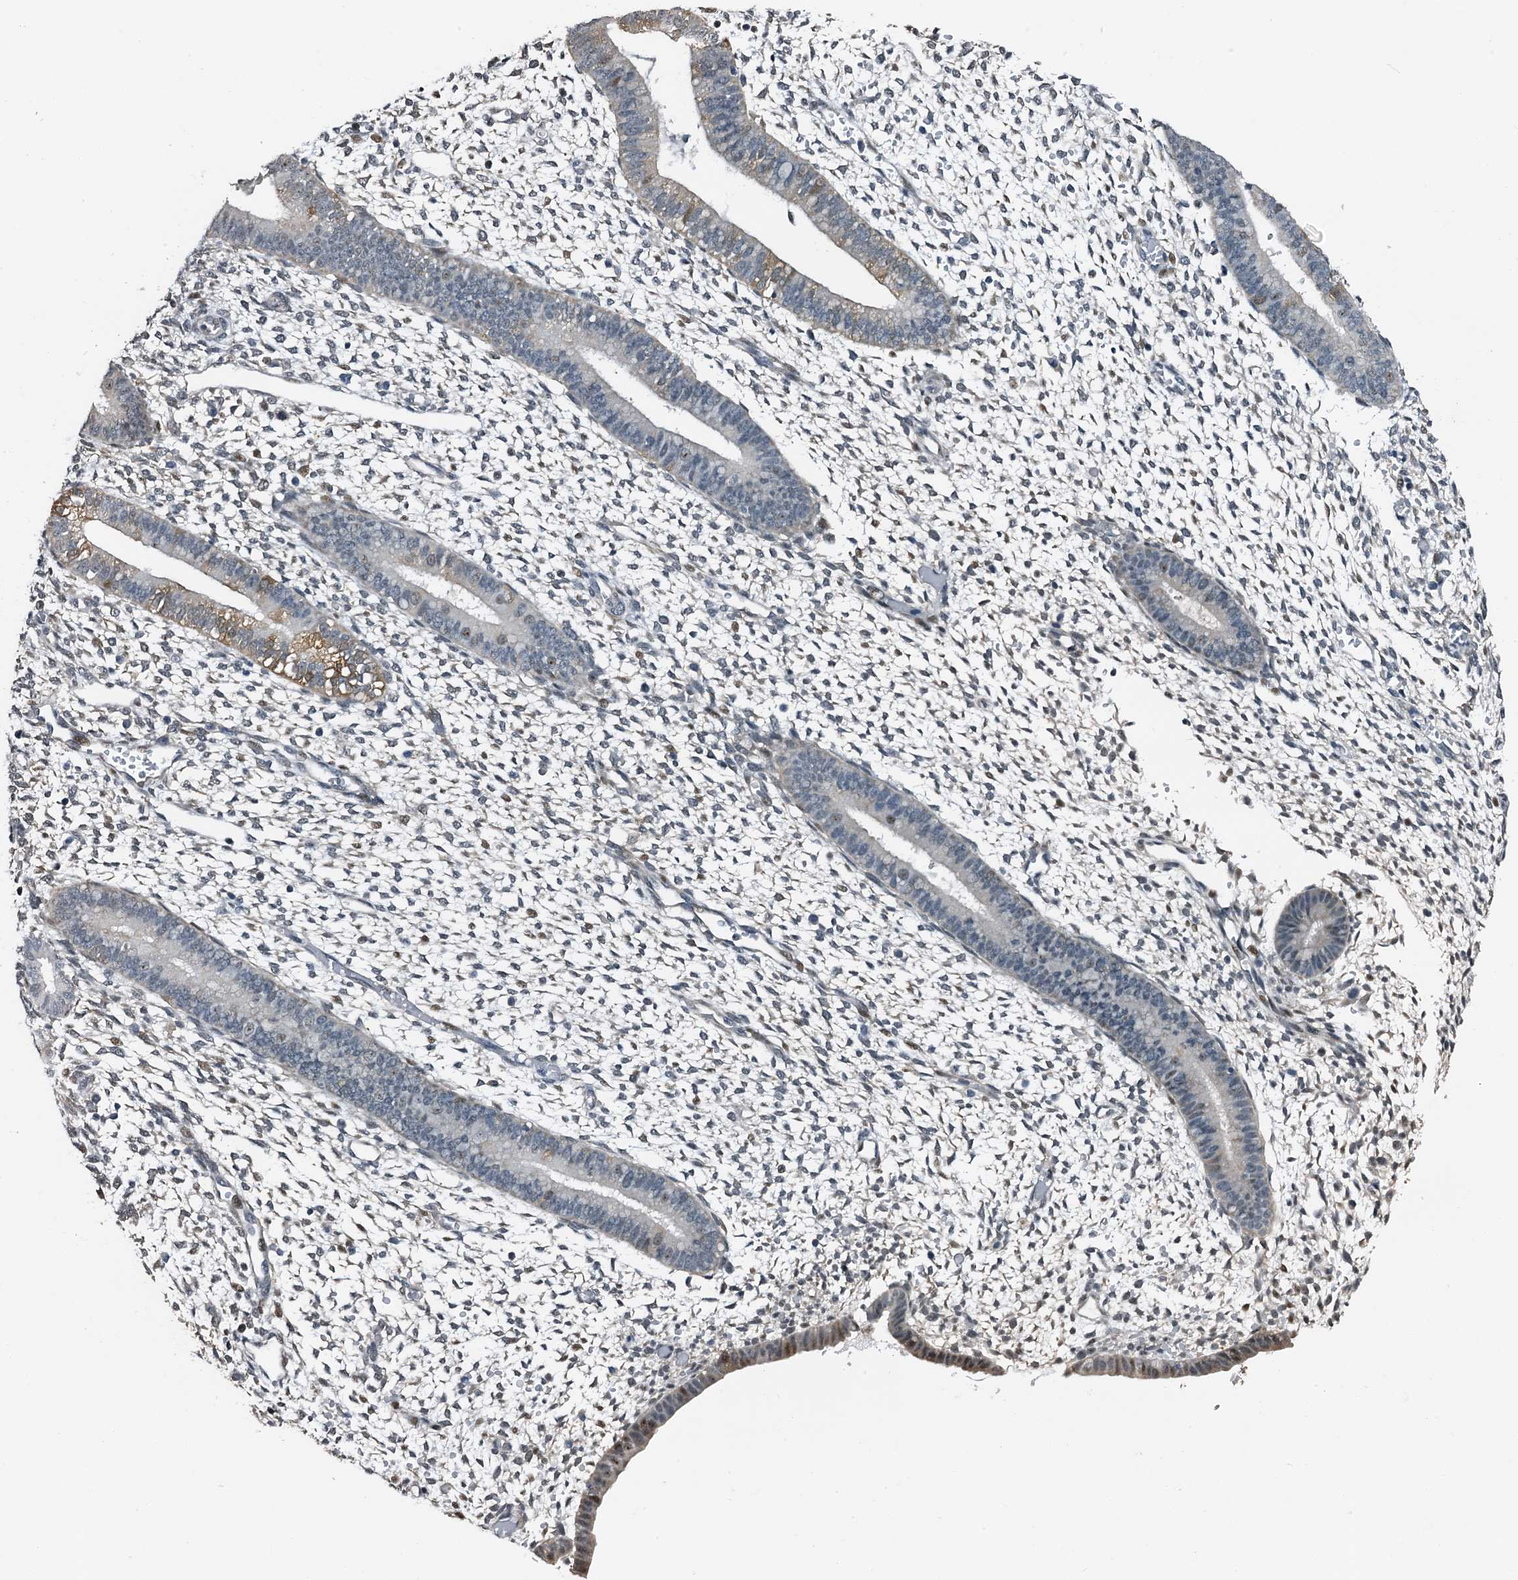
{"staining": {"intensity": "negative", "quantity": "none", "location": "none"}, "tissue": "endometrium", "cell_type": "Cells in endometrial stroma", "image_type": "normal", "snomed": [{"axis": "morphology", "description": "Normal tissue, NOS"}, {"axis": "topography", "description": "Endometrium"}], "caption": "An IHC image of unremarkable endometrium is shown. There is no staining in cells in endometrial stroma of endometrium.", "gene": "FAM222A", "patient": {"sex": "female", "age": 46}}